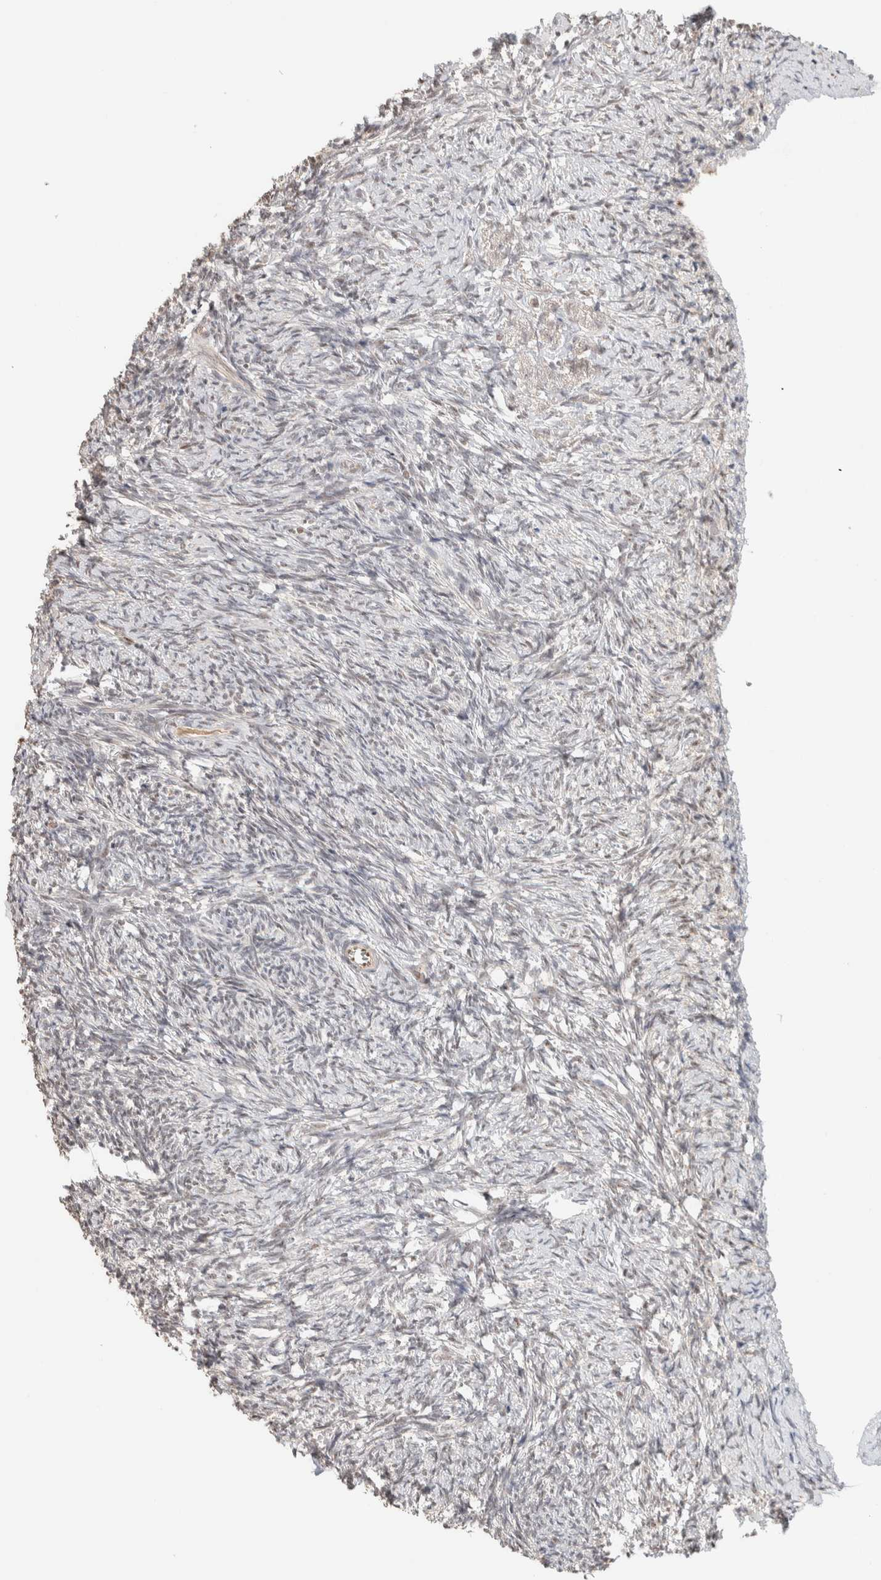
{"staining": {"intensity": "weak", "quantity": "25%-75%", "location": "nuclear"}, "tissue": "ovary", "cell_type": "Ovarian stroma cells", "image_type": "normal", "snomed": [{"axis": "morphology", "description": "Normal tissue, NOS"}, {"axis": "topography", "description": "Ovary"}], "caption": "DAB (3,3'-diaminobenzidine) immunohistochemical staining of normal human ovary reveals weak nuclear protein expression in about 25%-75% of ovarian stroma cells.", "gene": "PUS7", "patient": {"sex": "female", "age": 41}}